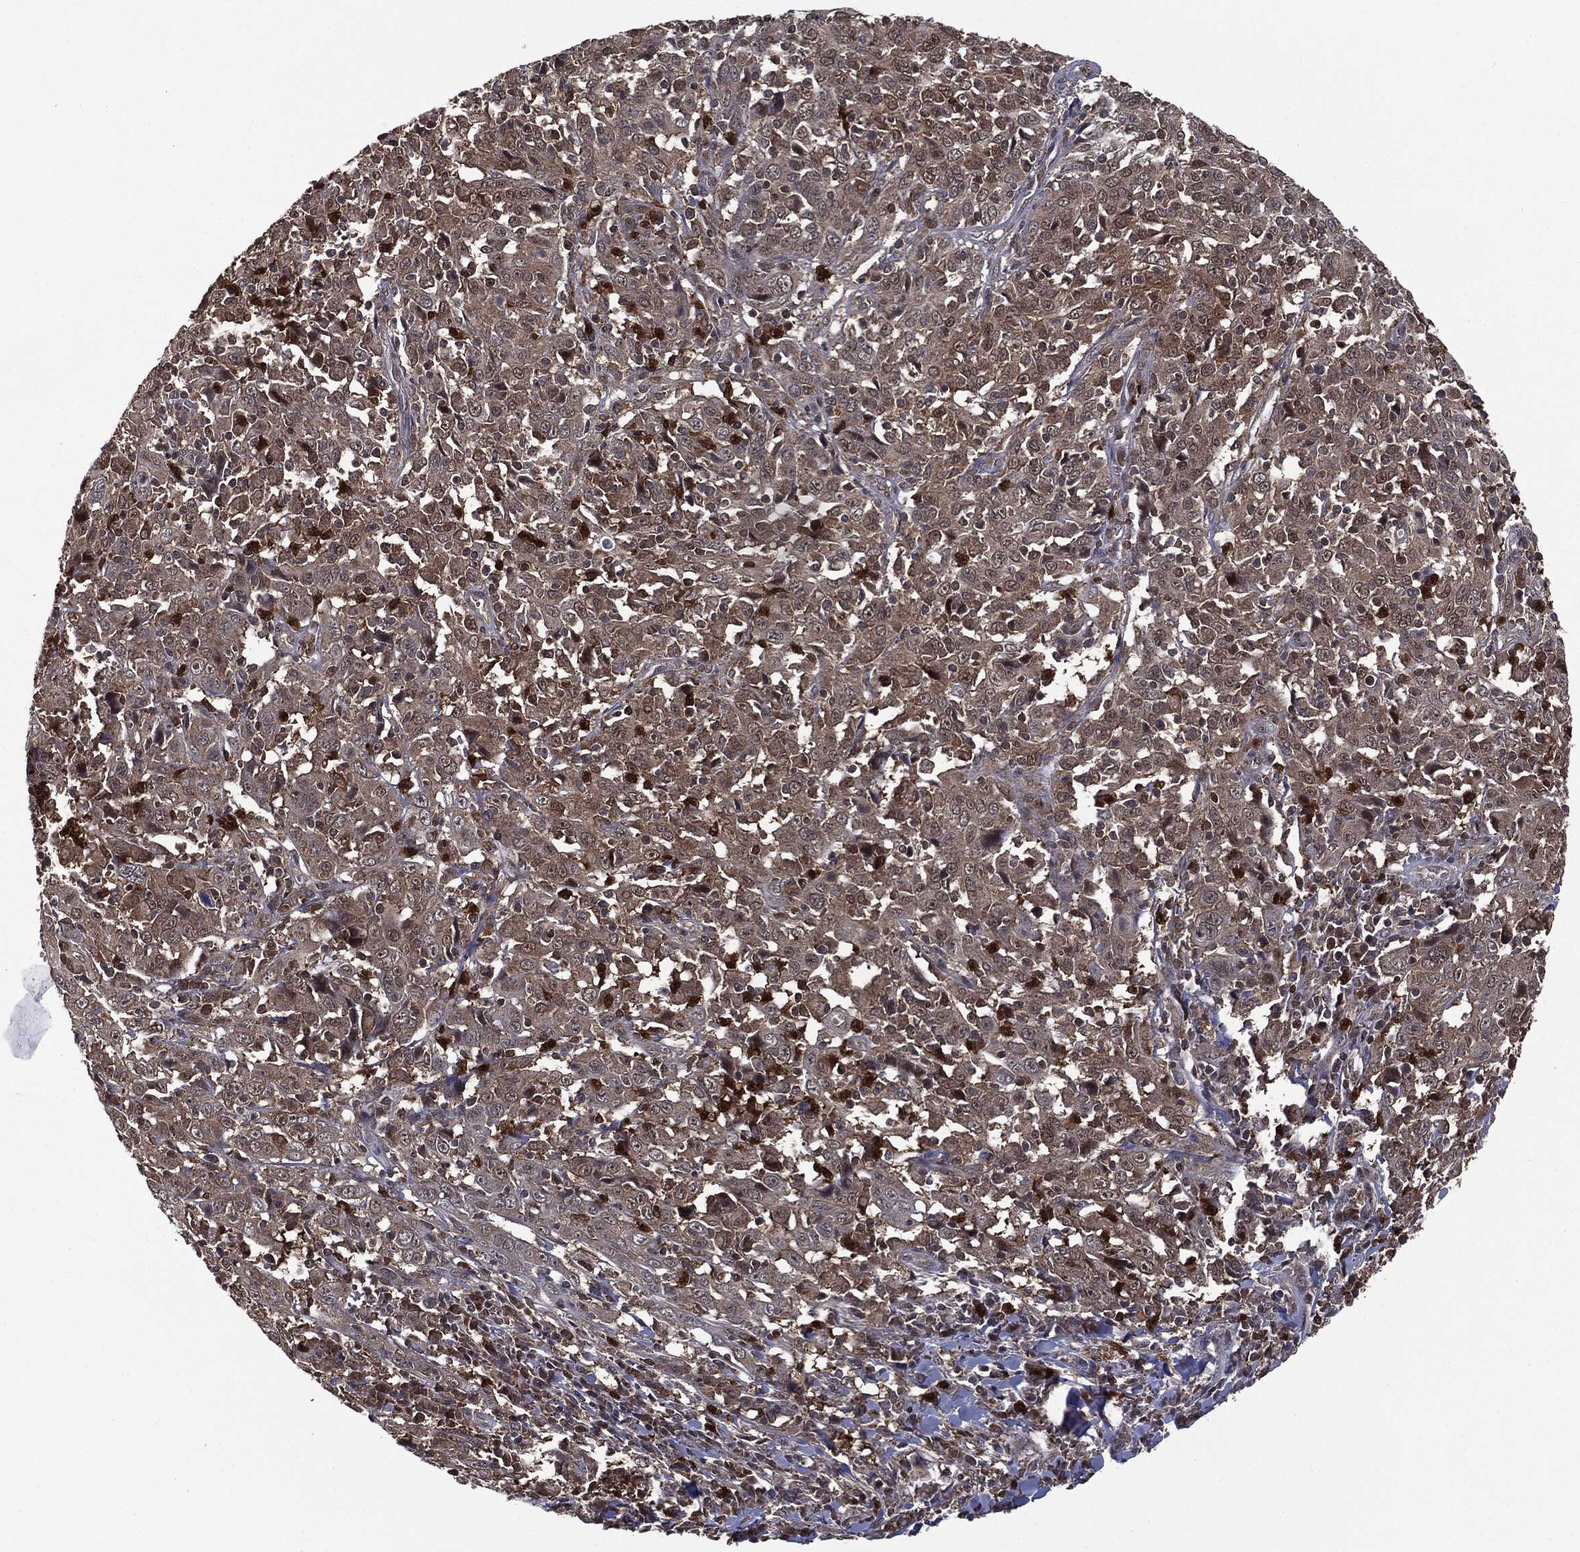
{"staining": {"intensity": "weak", "quantity": "25%-75%", "location": "cytoplasmic/membranous"}, "tissue": "cervical cancer", "cell_type": "Tumor cells", "image_type": "cancer", "snomed": [{"axis": "morphology", "description": "Squamous cell carcinoma, NOS"}, {"axis": "topography", "description": "Cervix"}], "caption": "About 25%-75% of tumor cells in squamous cell carcinoma (cervical) show weak cytoplasmic/membranous protein staining as visualized by brown immunohistochemical staining.", "gene": "GPI", "patient": {"sex": "female", "age": 46}}